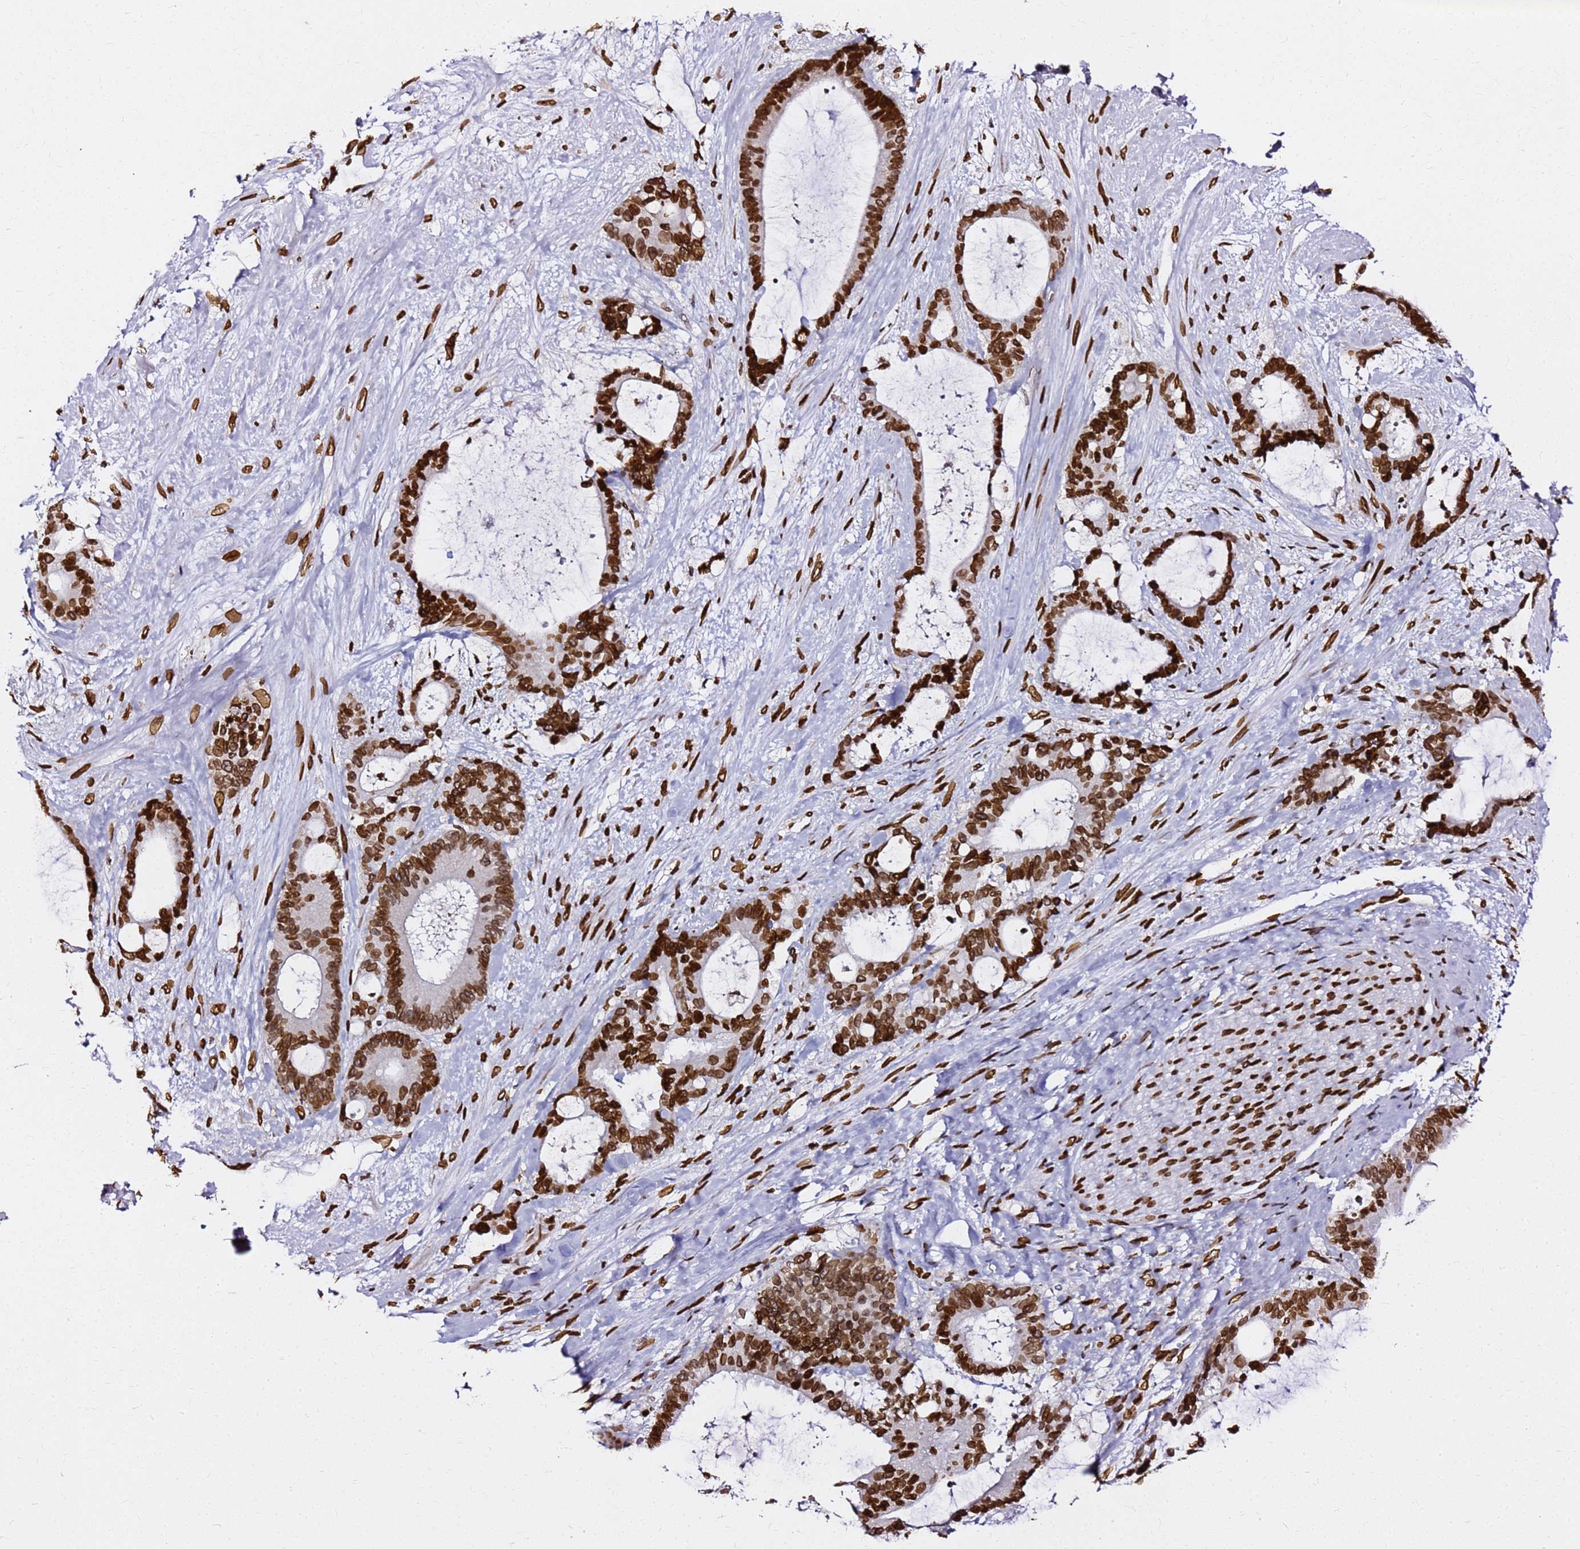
{"staining": {"intensity": "strong", "quantity": ">75%", "location": "cytoplasmic/membranous,nuclear"}, "tissue": "liver cancer", "cell_type": "Tumor cells", "image_type": "cancer", "snomed": [{"axis": "morphology", "description": "Normal tissue, NOS"}, {"axis": "morphology", "description": "Cholangiocarcinoma"}, {"axis": "topography", "description": "Liver"}, {"axis": "topography", "description": "Peripheral nerve tissue"}], "caption": "High-magnification brightfield microscopy of liver cancer (cholangiocarcinoma) stained with DAB (brown) and counterstained with hematoxylin (blue). tumor cells exhibit strong cytoplasmic/membranous and nuclear expression is identified in approximately>75% of cells.", "gene": "C6orf141", "patient": {"sex": "female", "age": 73}}